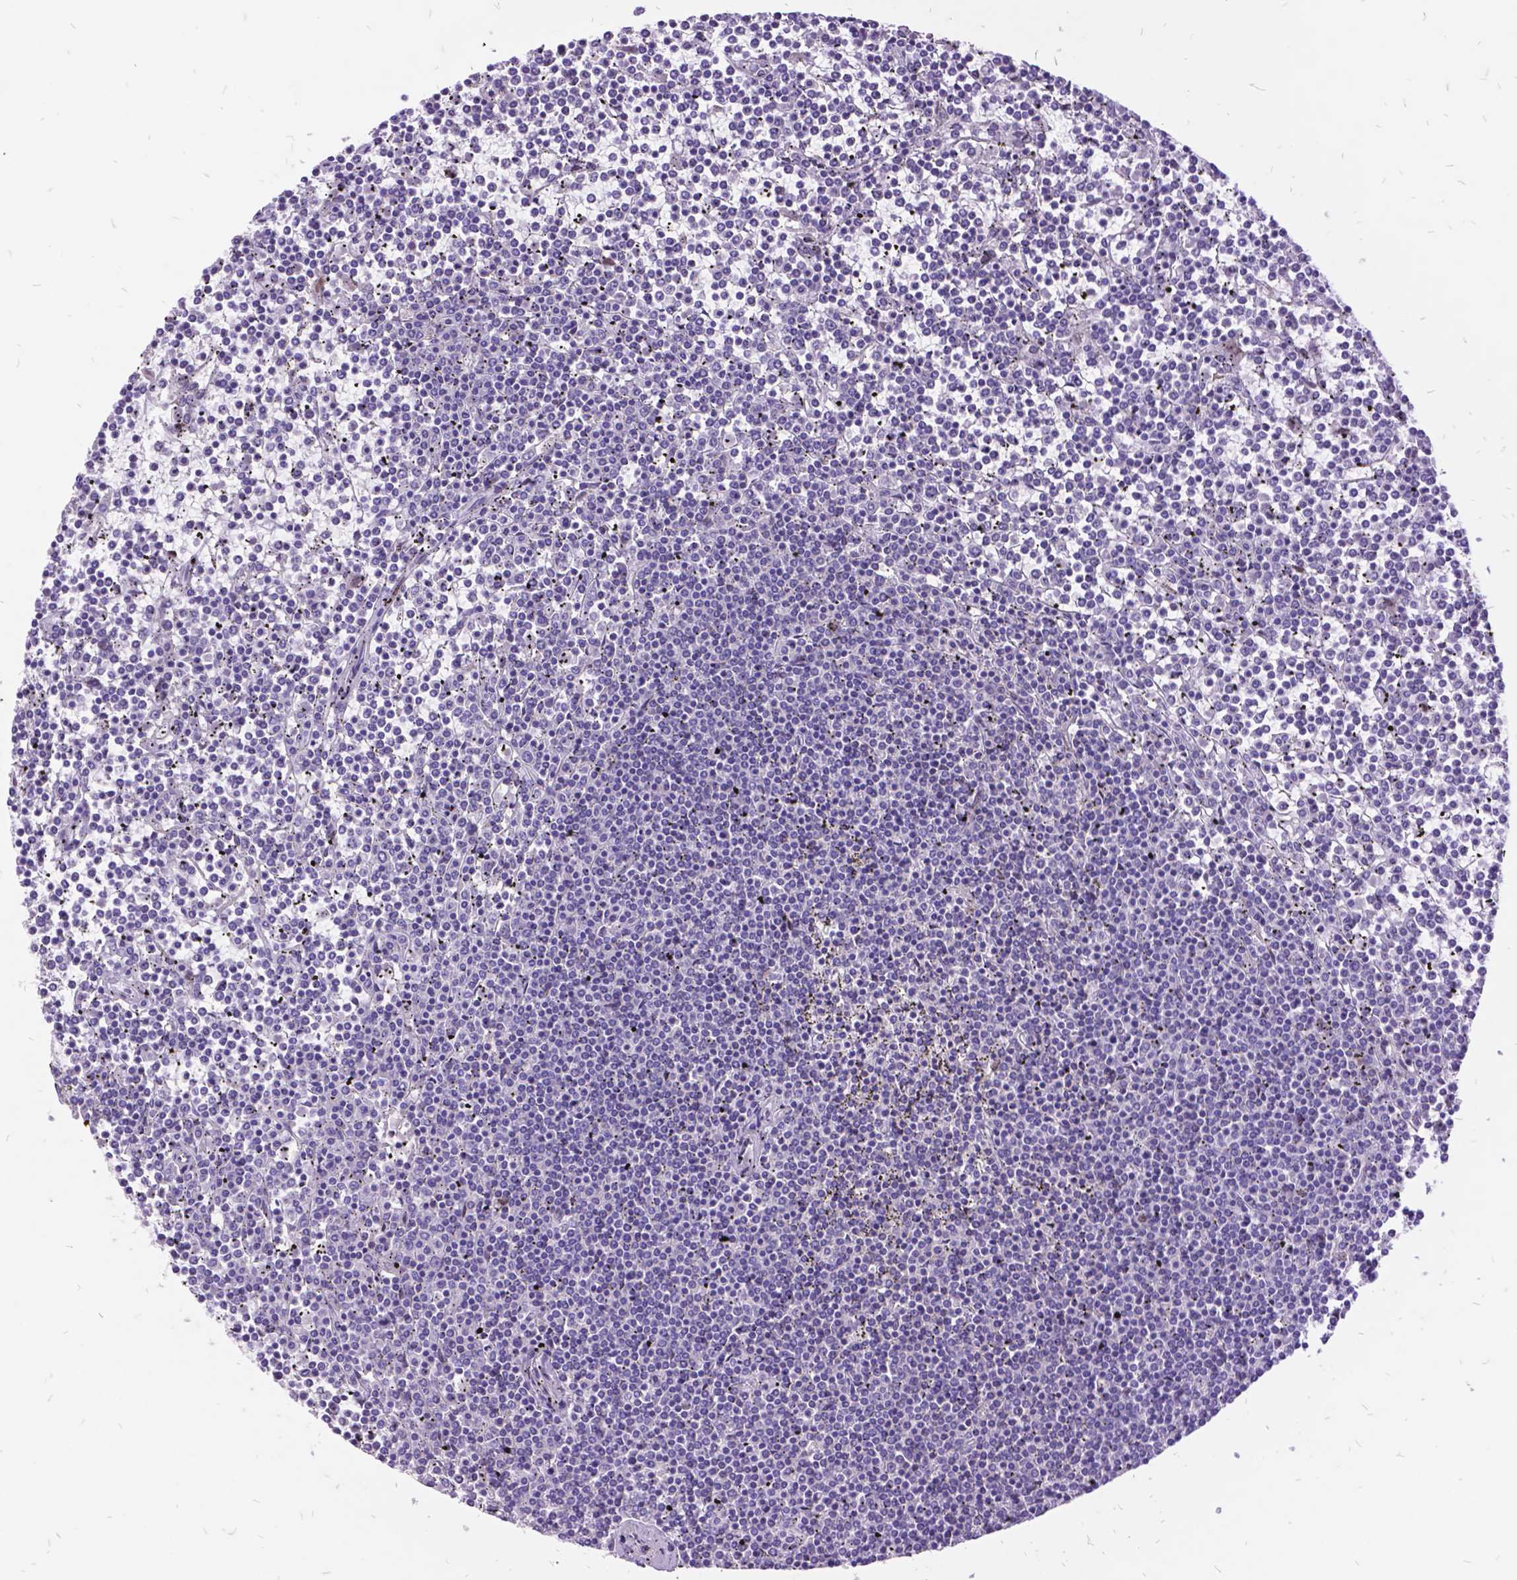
{"staining": {"intensity": "negative", "quantity": "none", "location": "none"}, "tissue": "lymphoma", "cell_type": "Tumor cells", "image_type": "cancer", "snomed": [{"axis": "morphology", "description": "Malignant lymphoma, non-Hodgkin's type, Low grade"}, {"axis": "topography", "description": "Spleen"}], "caption": "Low-grade malignant lymphoma, non-Hodgkin's type was stained to show a protein in brown. There is no significant expression in tumor cells. The staining was performed using DAB (3,3'-diaminobenzidine) to visualize the protein expression in brown, while the nuclei were stained in blue with hematoxylin (Magnification: 20x).", "gene": "ITGB6", "patient": {"sex": "female", "age": 19}}